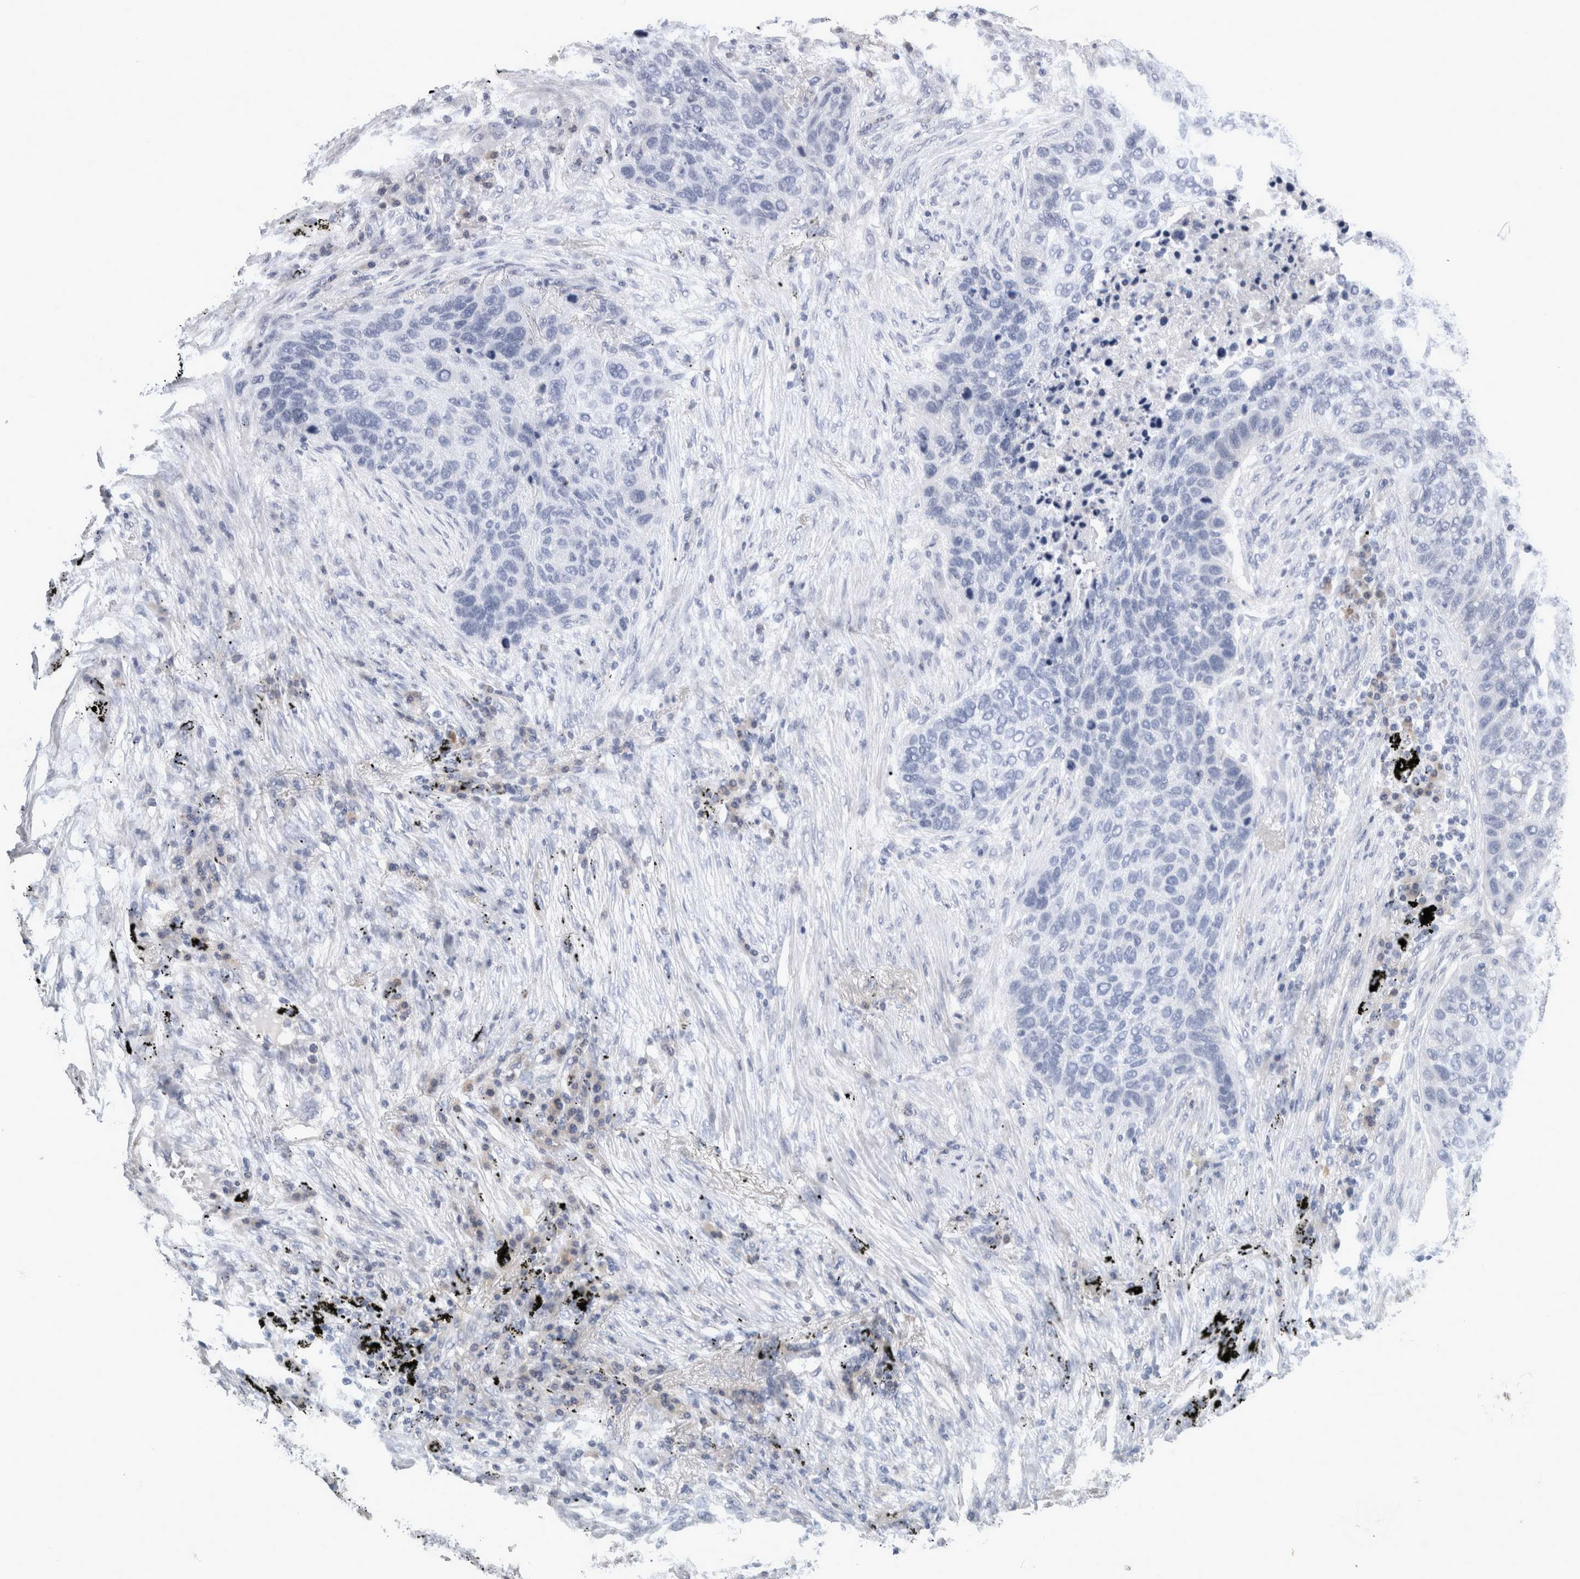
{"staining": {"intensity": "negative", "quantity": "none", "location": "none"}, "tissue": "lung cancer", "cell_type": "Tumor cells", "image_type": "cancer", "snomed": [{"axis": "morphology", "description": "Squamous cell carcinoma, NOS"}, {"axis": "topography", "description": "Lung"}], "caption": "Squamous cell carcinoma (lung) stained for a protein using IHC exhibits no positivity tumor cells.", "gene": "TCAP", "patient": {"sex": "female", "age": 63}}